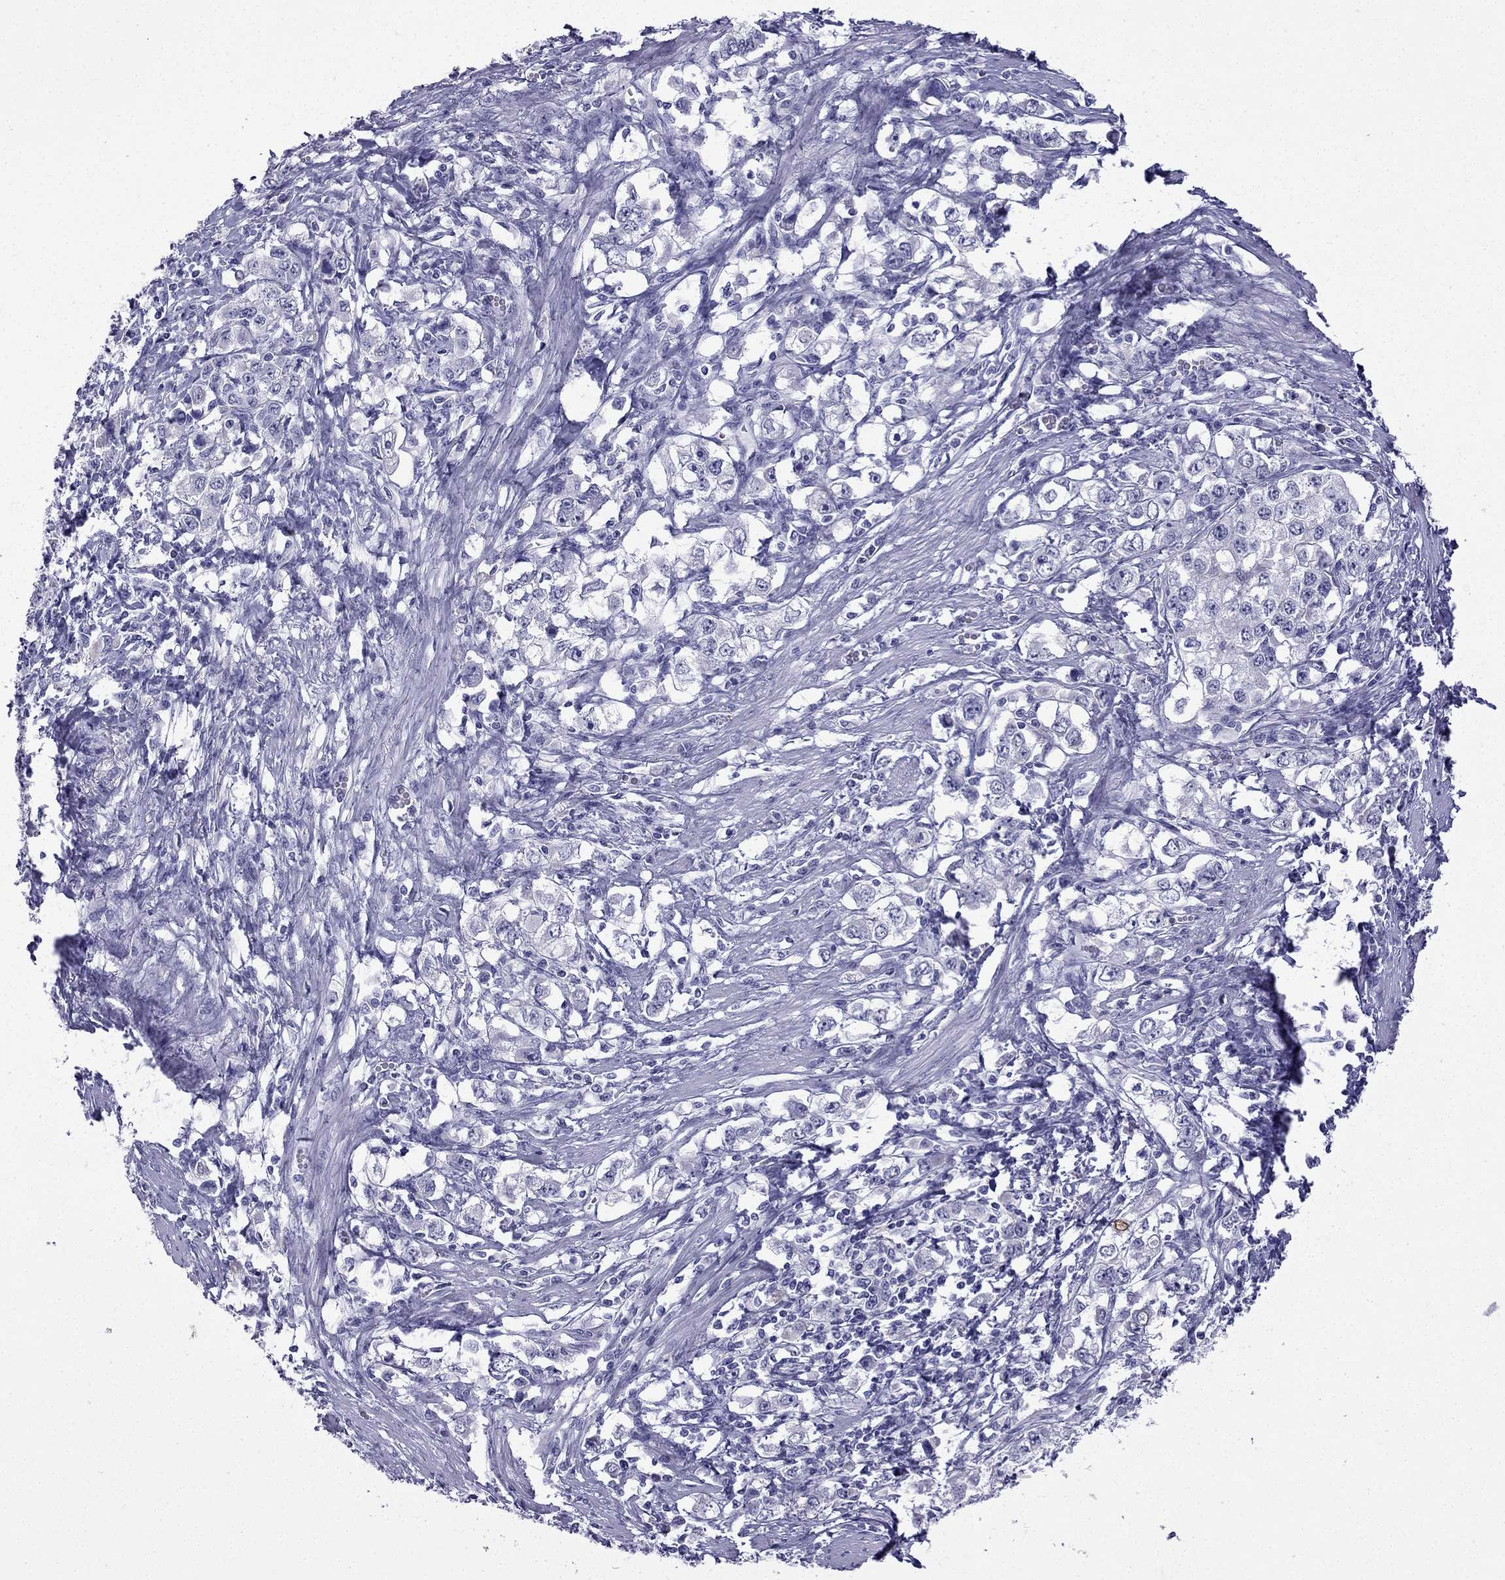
{"staining": {"intensity": "negative", "quantity": "none", "location": "none"}, "tissue": "stomach cancer", "cell_type": "Tumor cells", "image_type": "cancer", "snomed": [{"axis": "morphology", "description": "Adenocarcinoma, NOS"}, {"axis": "topography", "description": "Stomach, lower"}], "caption": "Histopathology image shows no protein expression in tumor cells of stomach cancer tissue.", "gene": "GJA8", "patient": {"sex": "female", "age": 72}}